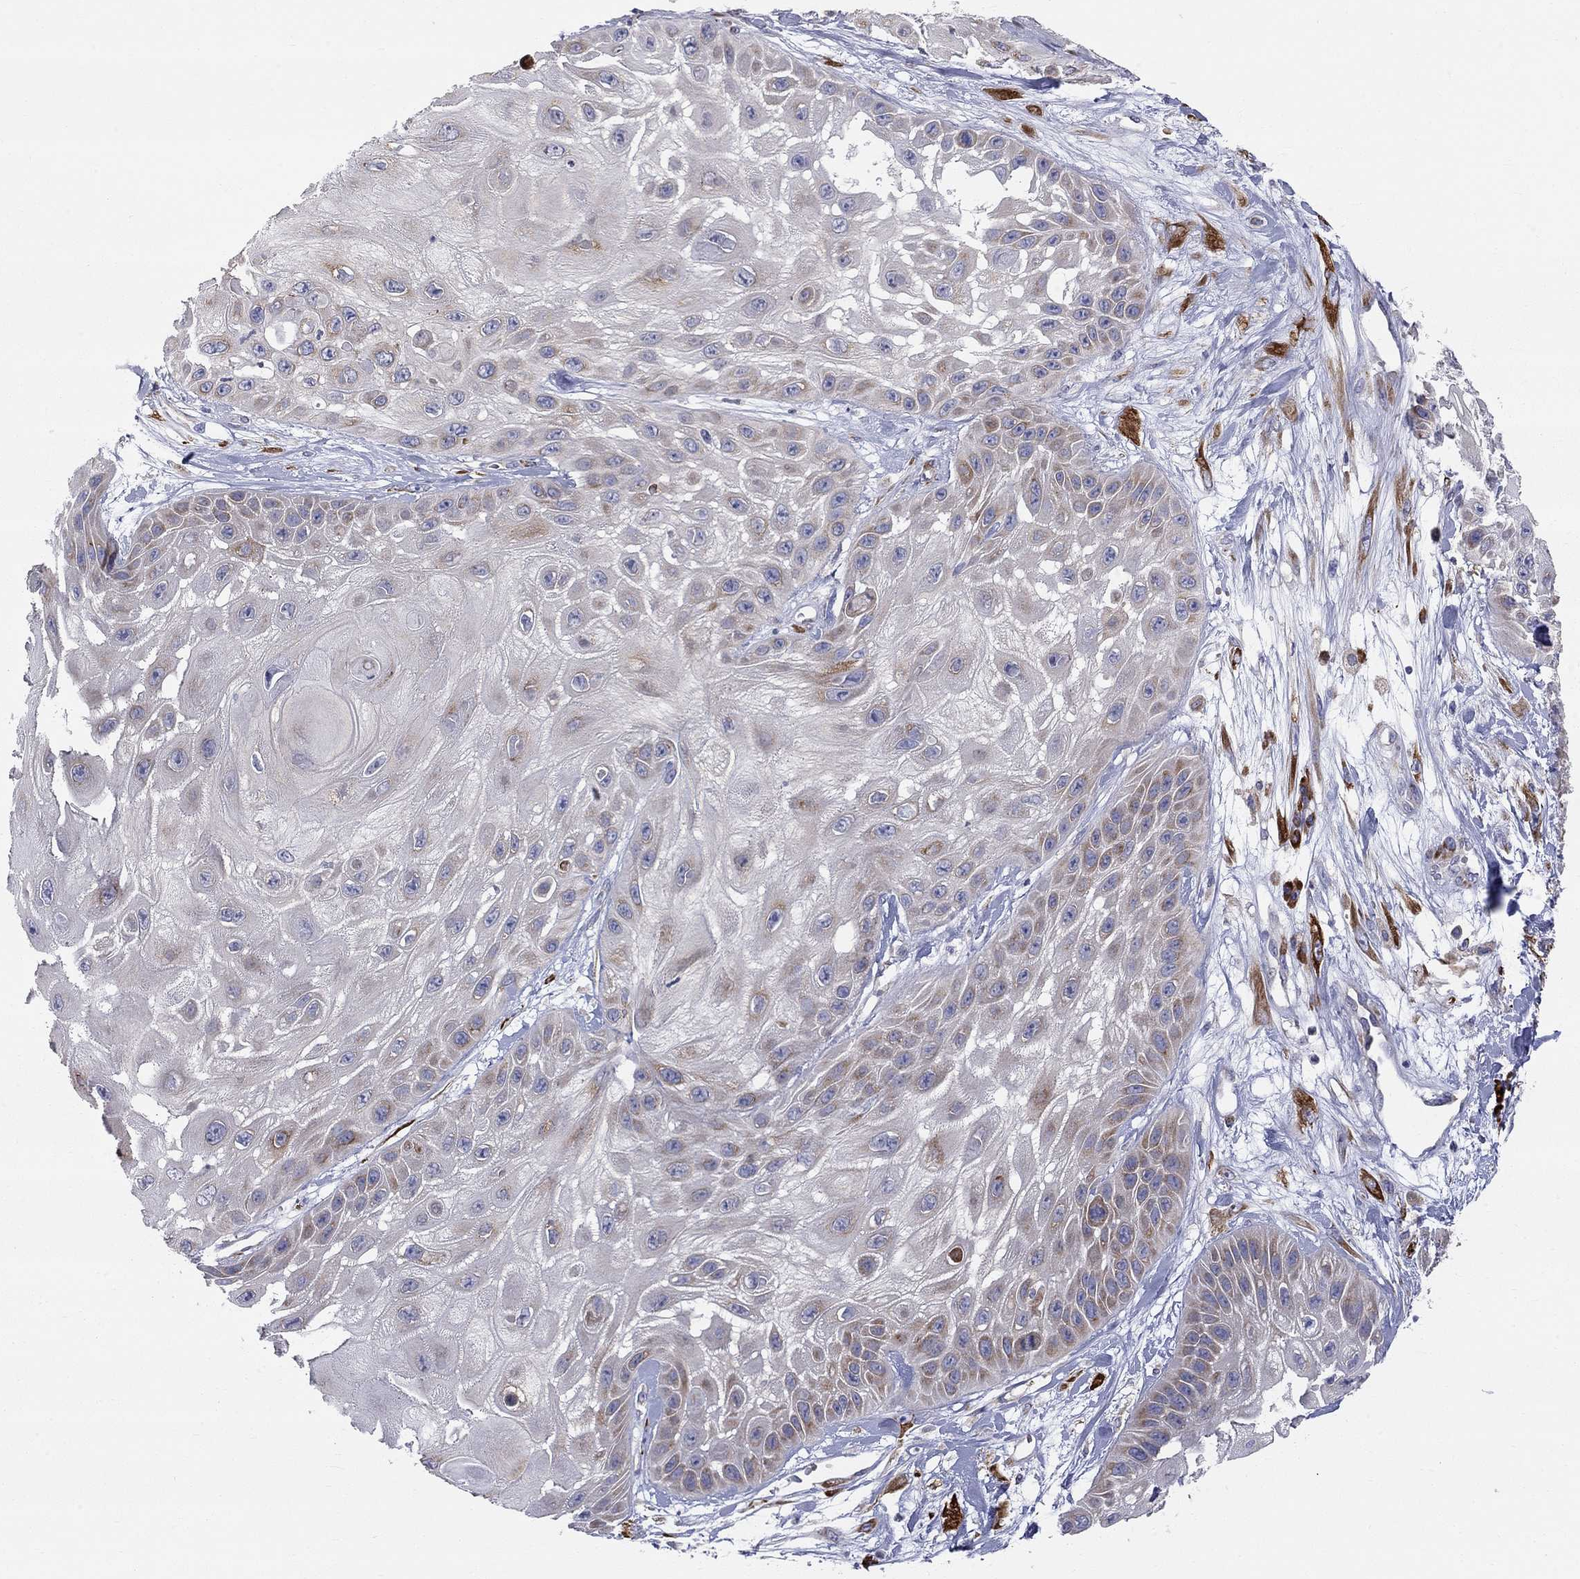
{"staining": {"intensity": "strong", "quantity": "<25%", "location": "cytoplasmic/membranous"}, "tissue": "skin cancer", "cell_type": "Tumor cells", "image_type": "cancer", "snomed": [{"axis": "morphology", "description": "Normal tissue, NOS"}, {"axis": "morphology", "description": "Squamous cell carcinoma, NOS"}, {"axis": "topography", "description": "Skin"}], "caption": "This histopathology image demonstrates skin cancer (squamous cell carcinoma) stained with immunohistochemistry (IHC) to label a protein in brown. The cytoplasmic/membranous of tumor cells show strong positivity for the protein. Nuclei are counter-stained blue.", "gene": "CASTOR1", "patient": {"sex": "male", "age": 79}}